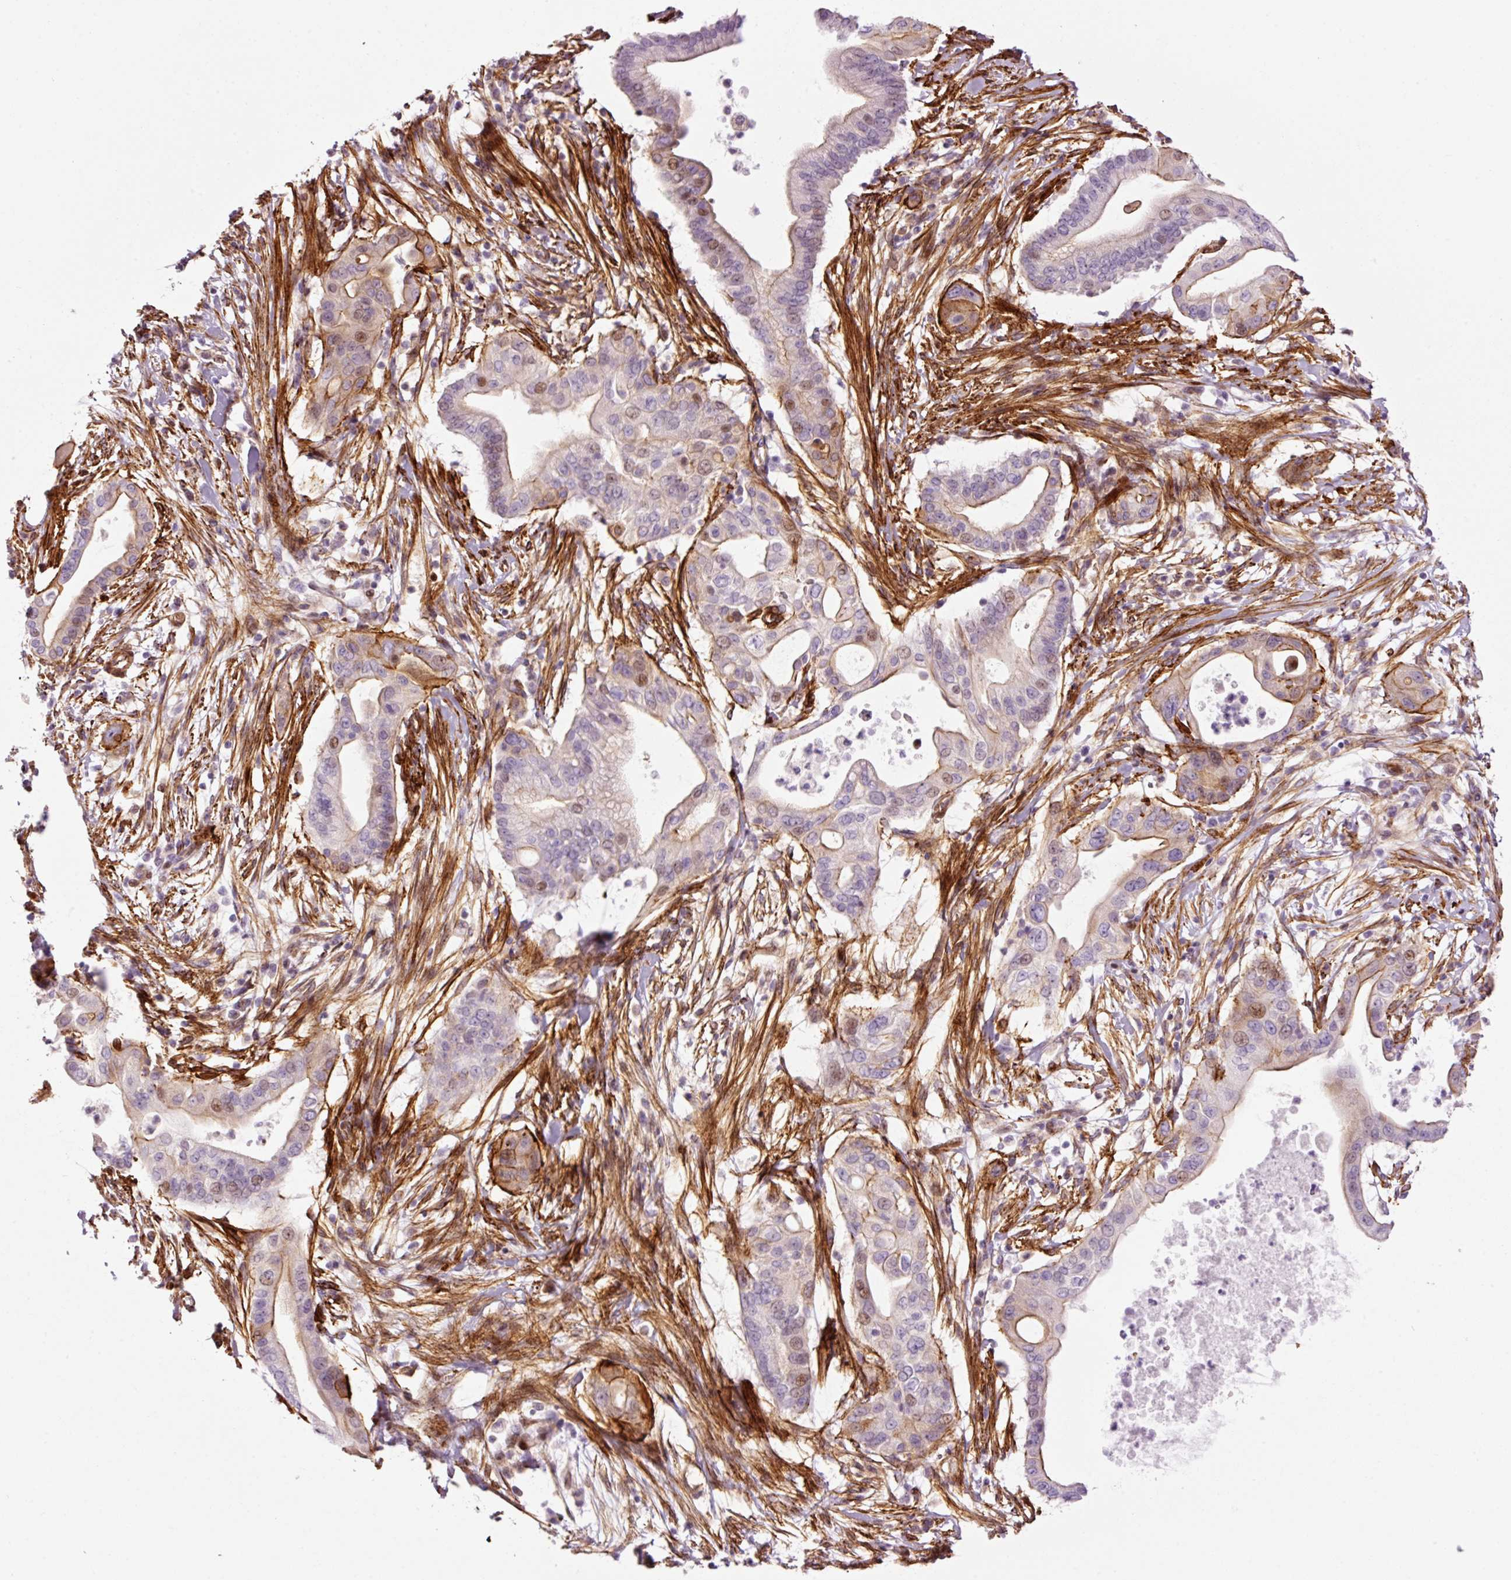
{"staining": {"intensity": "moderate", "quantity": "<25%", "location": "cytoplasmic/membranous,nuclear"}, "tissue": "pancreatic cancer", "cell_type": "Tumor cells", "image_type": "cancer", "snomed": [{"axis": "morphology", "description": "Adenocarcinoma, NOS"}, {"axis": "topography", "description": "Pancreas"}], "caption": "Pancreatic cancer (adenocarcinoma) stained with DAB immunohistochemistry shows low levels of moderate cytoplasmic/membranous and nuclear staining in approximately <25% of tumor cells. (Brightfield microscopy of DAB IHC at high magnification).", "gene": "ANKRD20A1", "patient": {"sex": "male", "age": 68}}